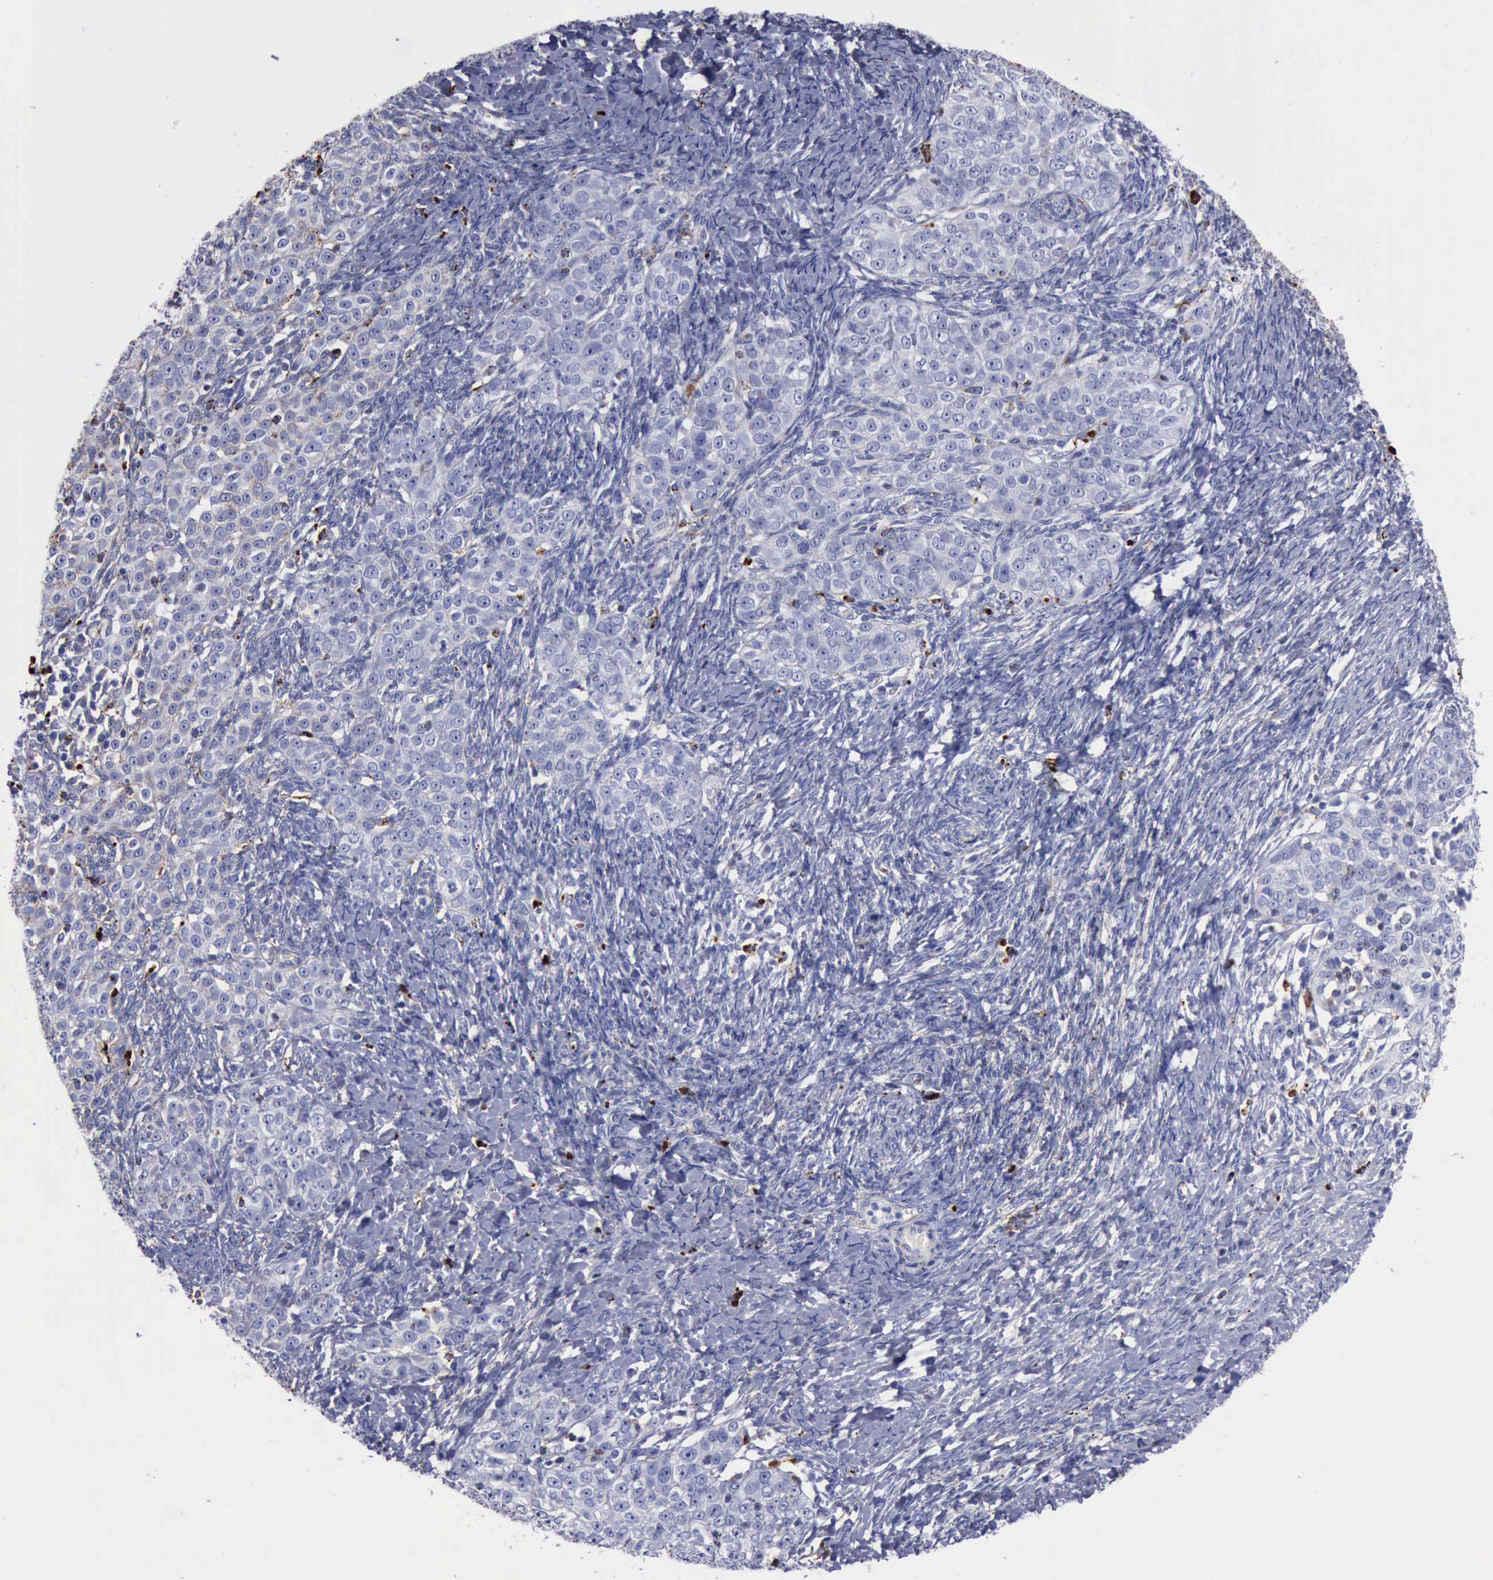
{"staining": {"intensity": "weak", "quantity": "<25%", "location": "cytoplasmic/membranous"}, "tissue": "ovarian cancer", "cell_type": "Tumor cells", "image_type": "cancer", "snomed": [{"axis": "morphology", "description": "Normal tissue, NOS"}, {"axis": "morphology", "description": "Cystadenocarcinoma, serous, NOS"}, {"axis": "topography", "description": "Ovary"}], "caption": "Tumor cells show no significant protein positivity in ovarian cancer (serous cystadenocarcinoma).", "gene": "CTSD", "patient": {"sex": "female", "age": 62}}